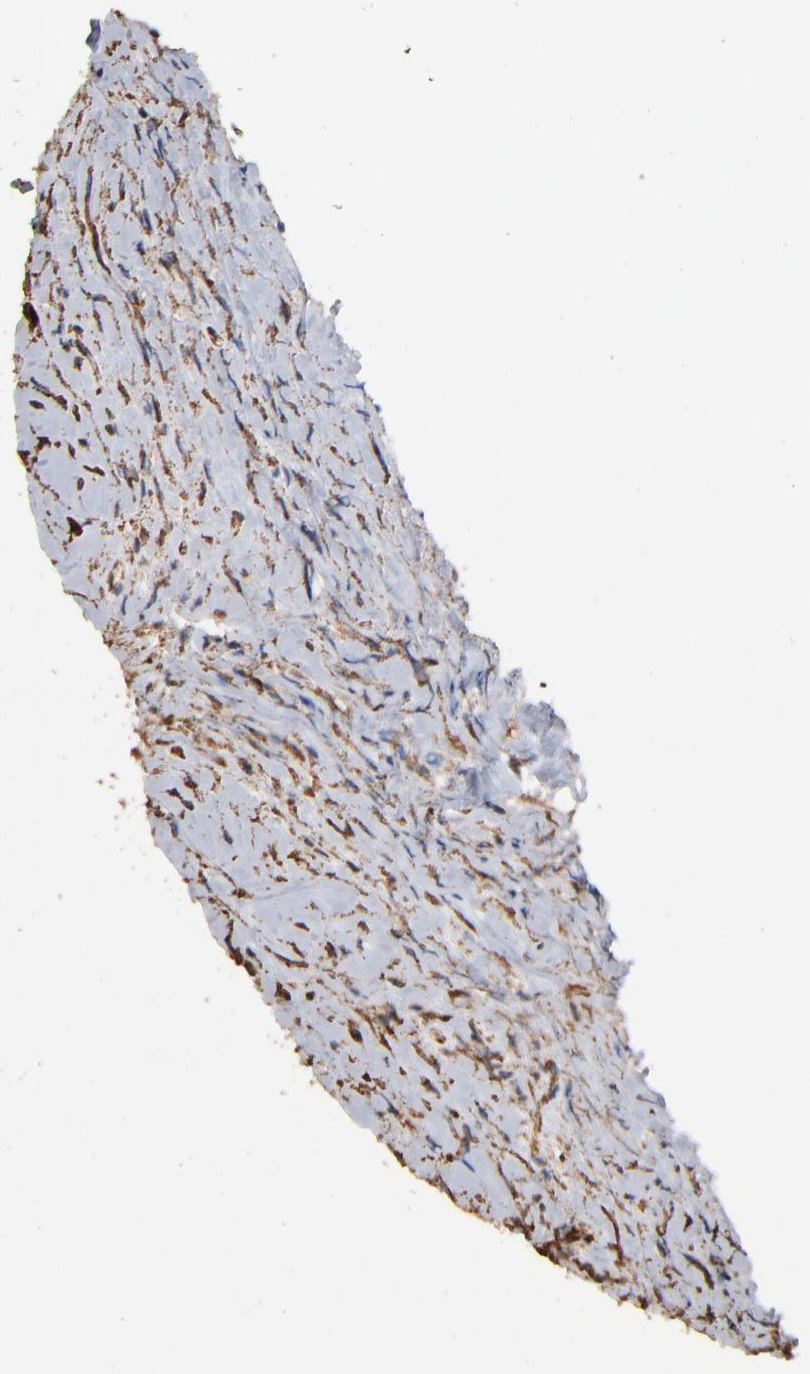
{"staining": {"intensity": "strong", "quantity": "25%-75%", "location": "cytoplasmic/membranous"}, "tissue": "lymphoma", "cell_type": "Tumor cells", "image_type": "cancer", "snomed": [{"axis": "morphology", "description": "Hodgkin's disease, NOS"}, {"axis": "topography", "description": "Lymph node"}], "caption": "Approximately 25%-75% of tumor cells in lymphoma exhibit strong cytoplasmic/membranous protein staining as visualized by brown immunohistochemical staining.", "gene": "PDIA3", "patient": {"sex": "female", "age": 25}}